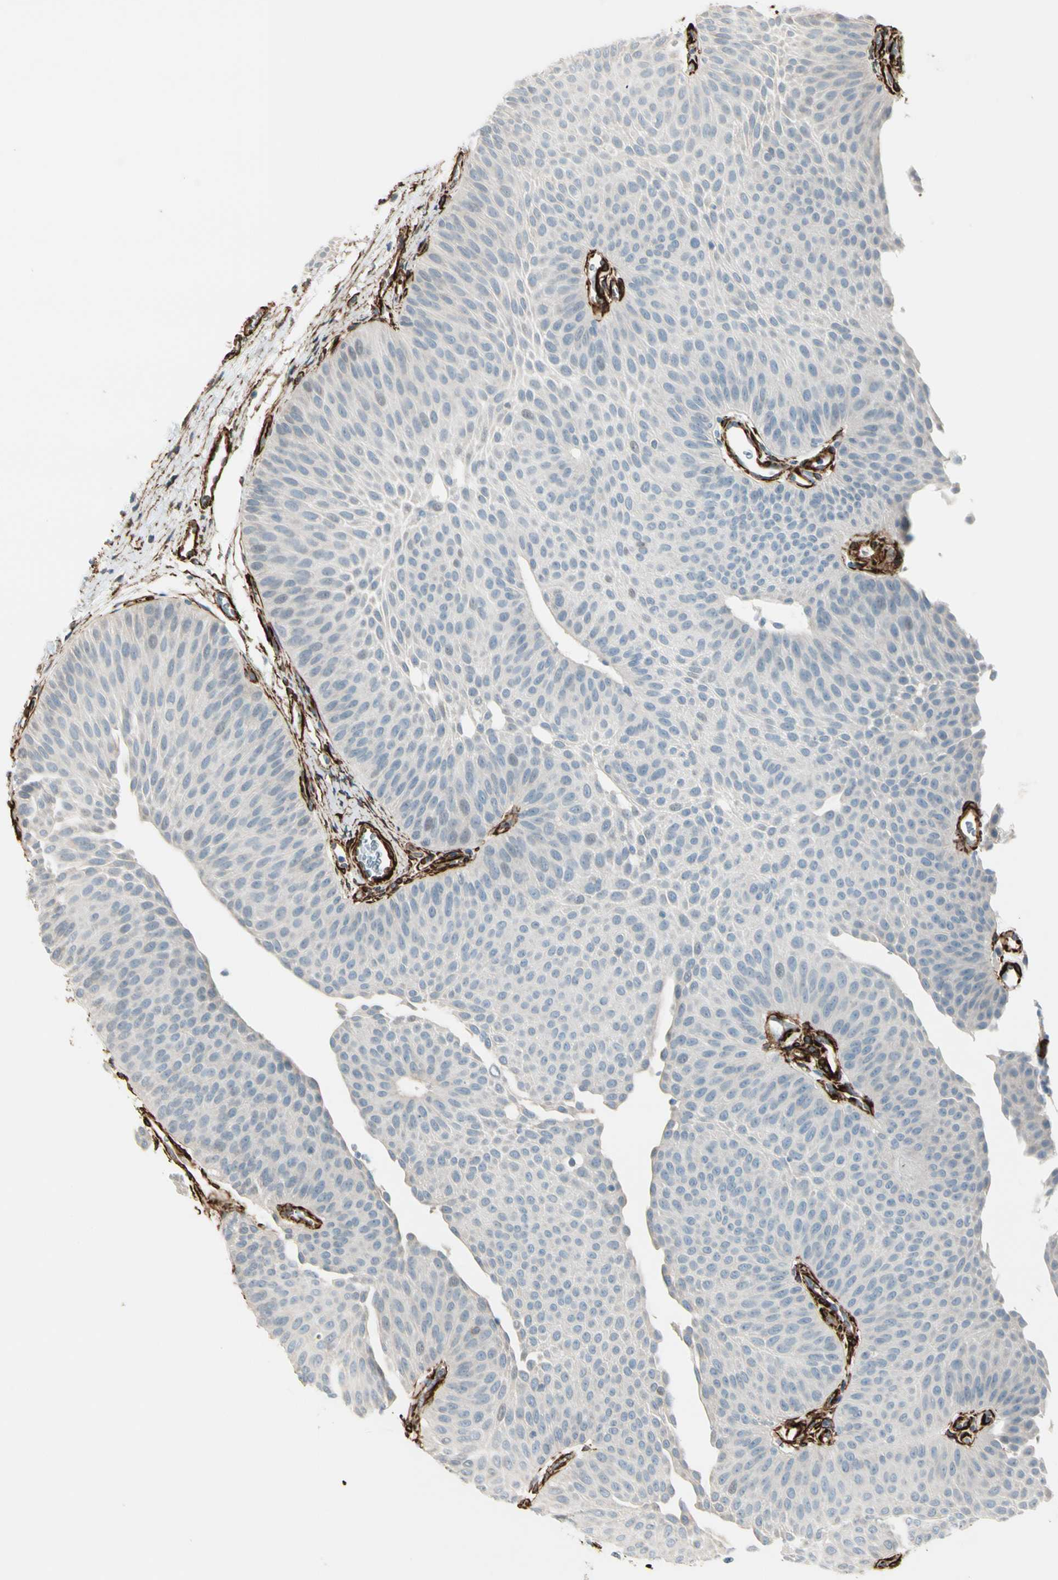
{"staining": {"intensity": "negative", "quantity": "none", "location": "none"}, "tissue": "urothelial cancer", "cell_type": "Tumor cells", "image_type": "cancer", "snomed": [{"axis": "morphology", "description": "Urothelial carcinoma, Low grade"}, {"axis": "topography", "description": "Urinary bladder"}], "caption": "Immunohistochemistry (IHC) micrograph of human urothelial cancer stained for a protein (brown), which displays no expression in tumor cells. (DAB (3,3'-diaminobenzidine) immunohistochemistry visualized using brightfield microscopy, high magnification).", "gene": "CALD1", "patient": {"sex": "female", "age": 60}}